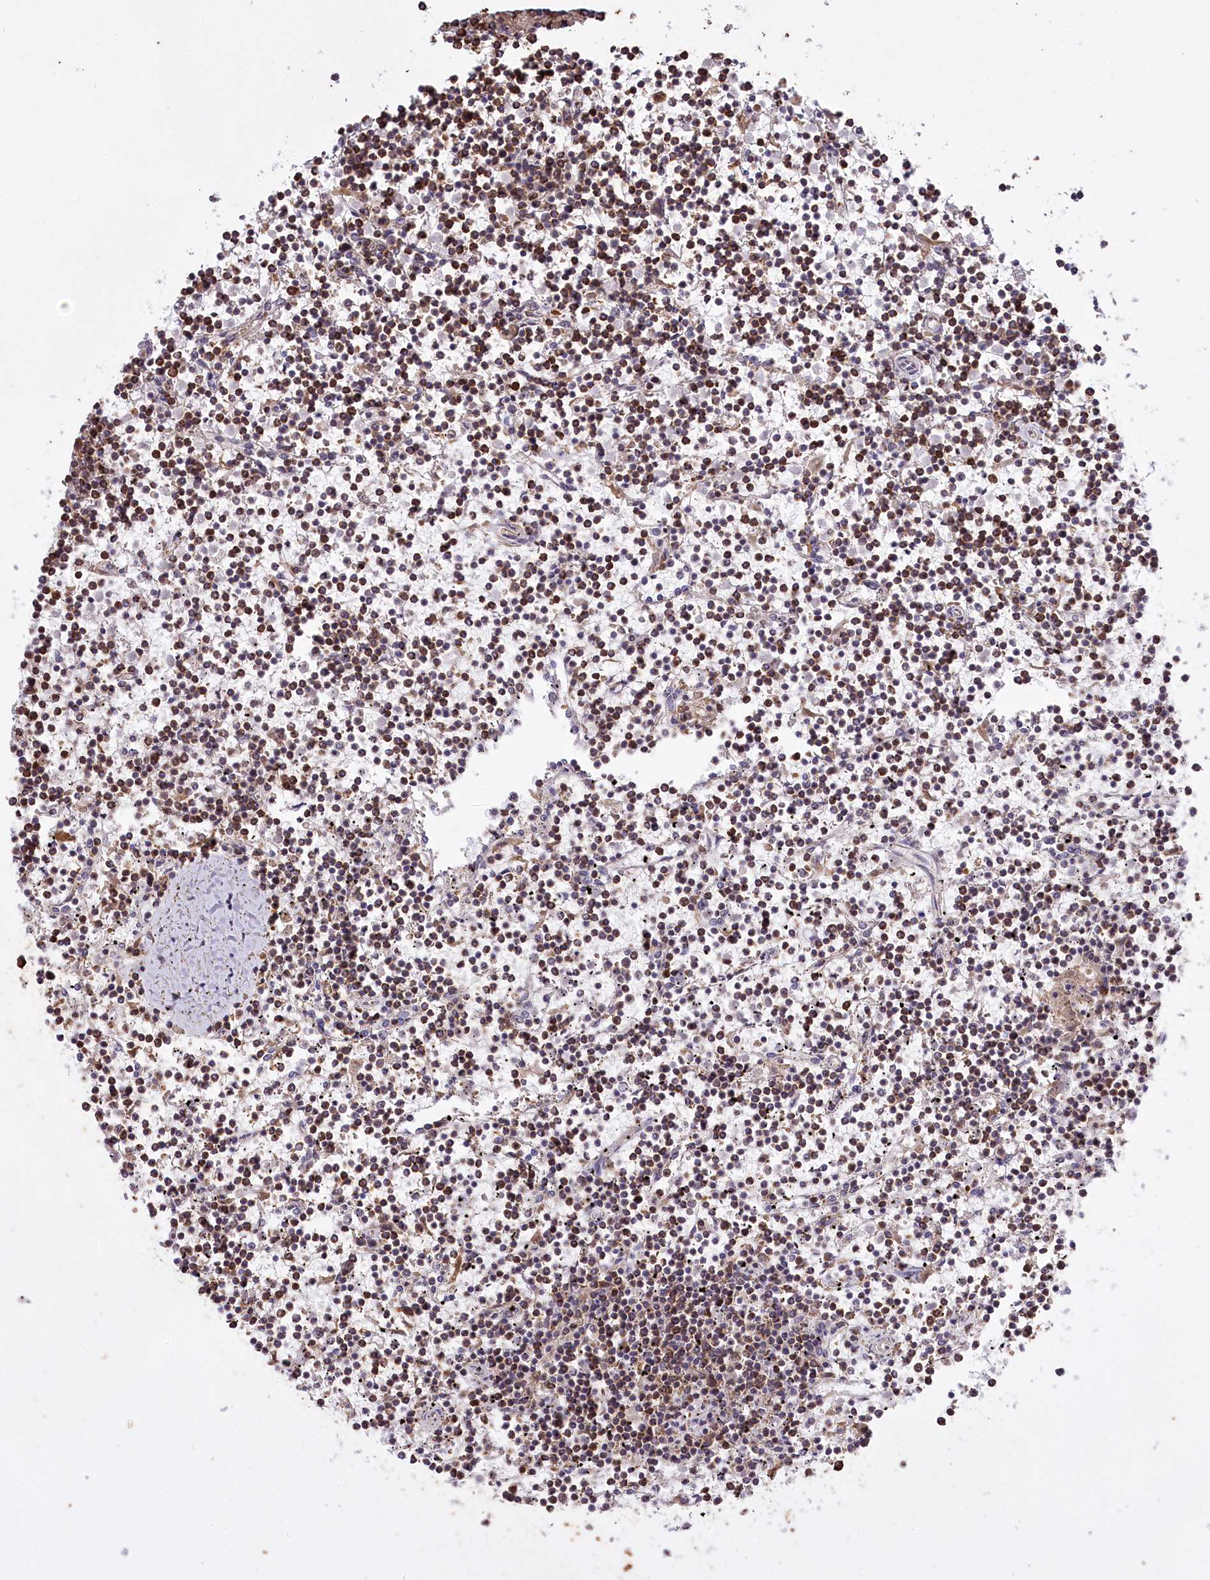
{"staining": {"intensity": "moderate", "quantity": ">75%", "location": "cytoplasmic/membranous"}, "tissue": "lymphoma", "cell_type": "Tumor cells", "image_type": "cancer", "snomed": [{"axis": "morphology", "description": "Malignant lymphoma, non-Hodgkin's type, Low grade"}, {"axis": "topography", "description": "Spleen"}], "caption": "Tumor cells exhibit medium levels of moderate cytoplasmic/membranous staining in approximately >75% of cells in human low-grade malignant lymphoma, non-Hodgkin's type.", "gene": "CARD19", "patient": {"sex": "female", "age": 19}}